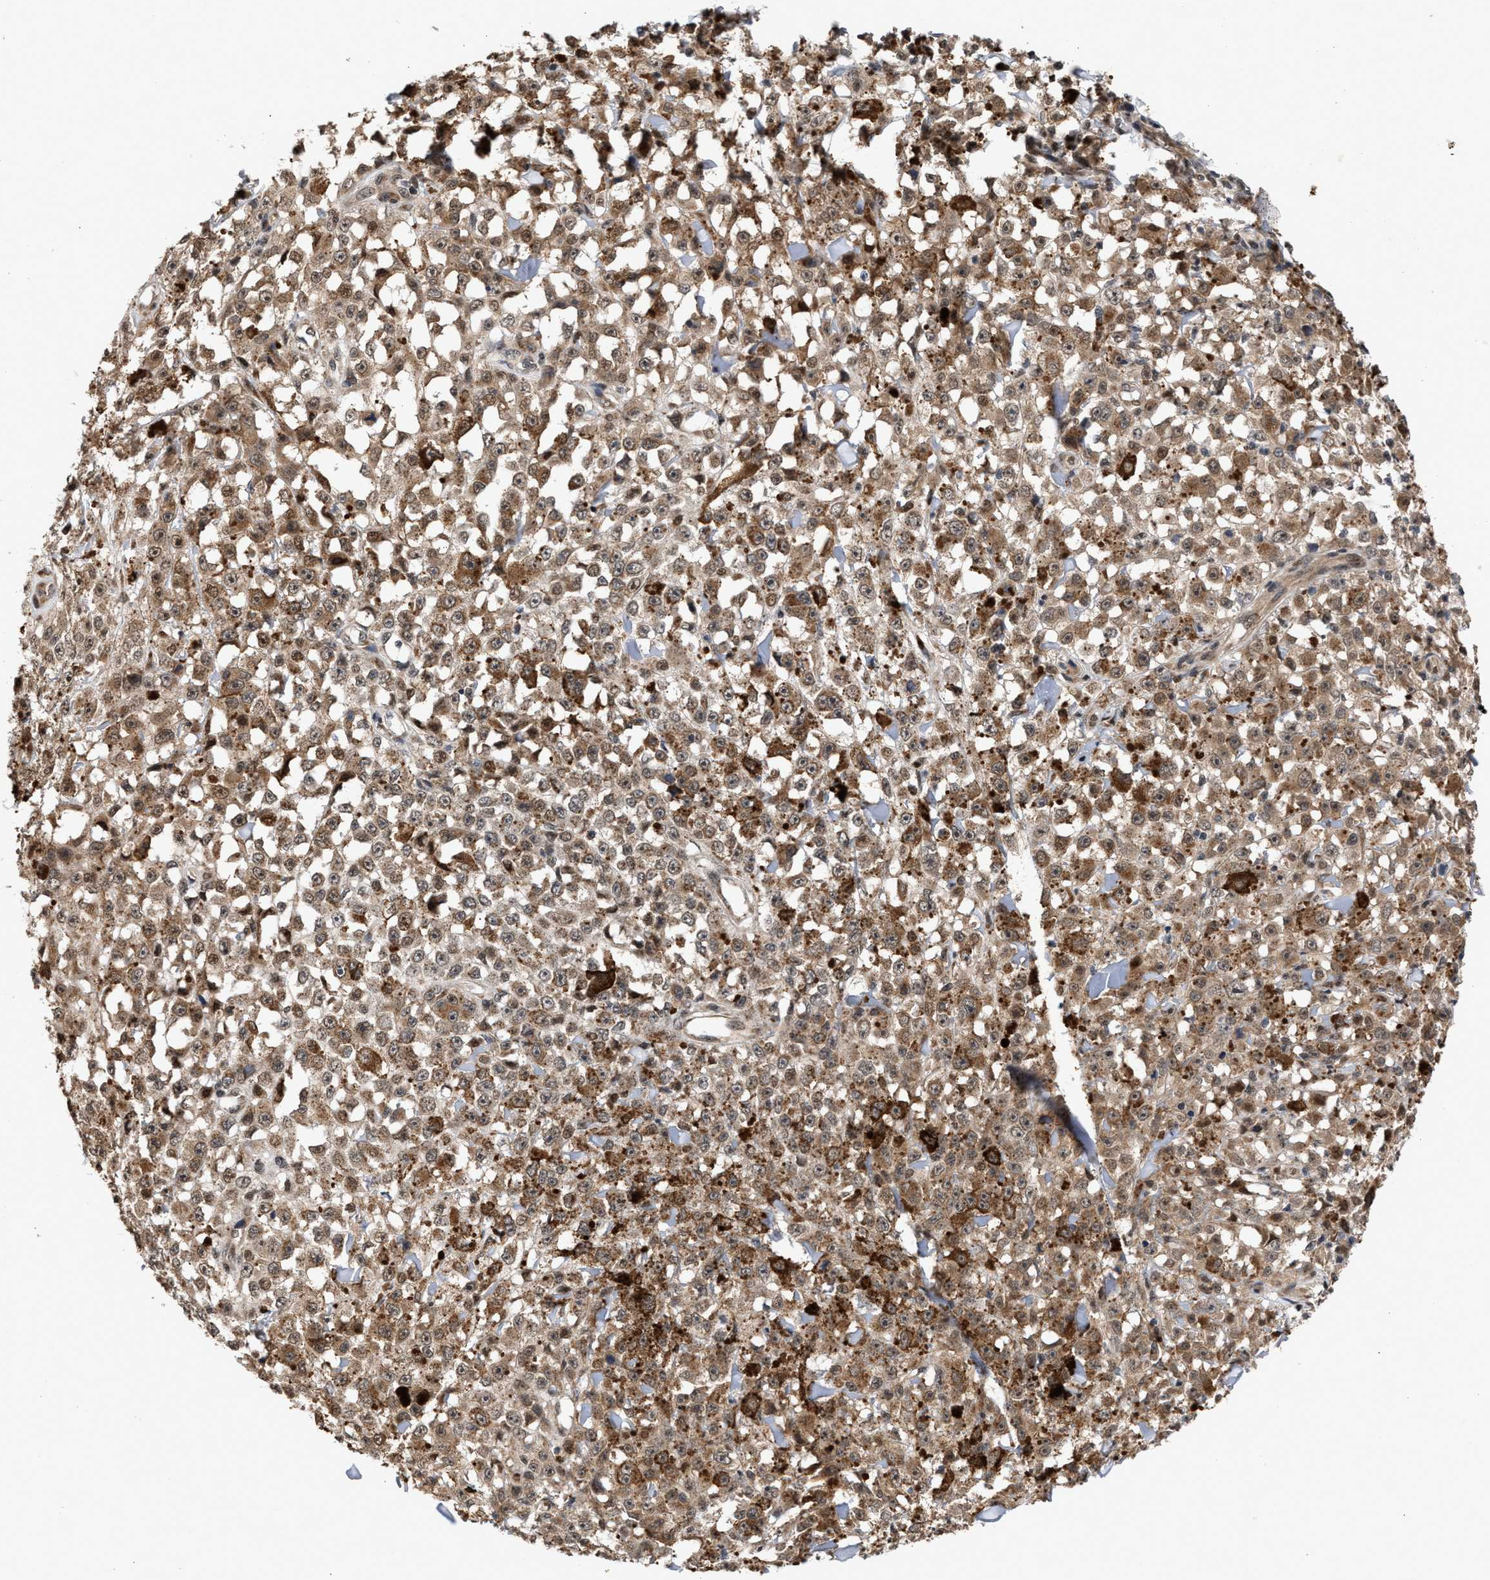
{"staining": {"intensity": "moderate", "quantity": ">75%", "location": "cytoplasmic/membranous"}, "tissue": "melanoma", "cell_type": "Tumor cells", "image_type": "cancer", "snomed": [{"axis": "morphology", "description": "Malignant melanoma, NOS"}, {"axis": "topography", "description": "Skin"}], "caption": "Melanoma tissue displays moderate cytoplasmic/membranous staining in approximately >75% of tumor cells, visualized by immunohistochemistry.", "gene": "MKNK2", "patient": {"sex": "female", "age": 82}}